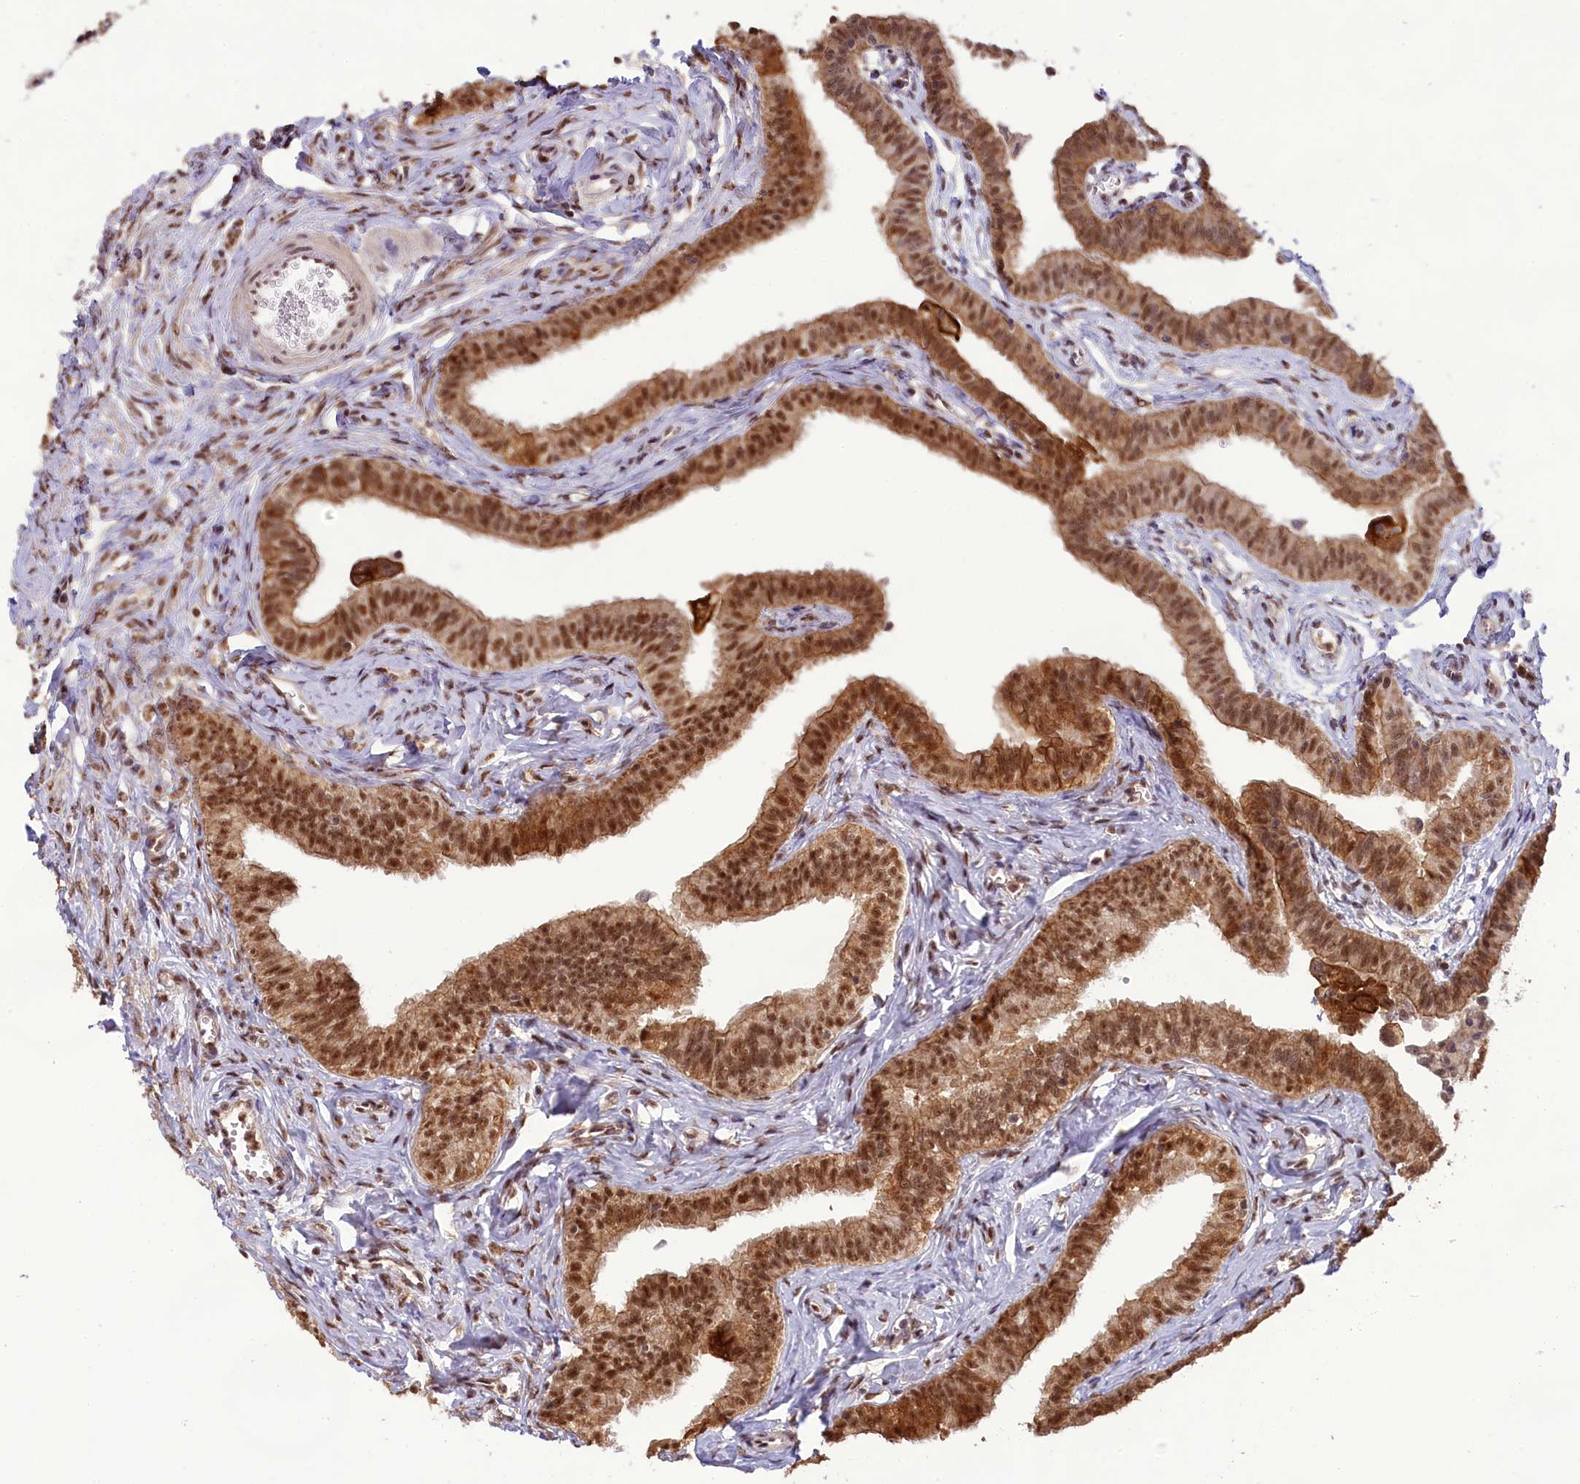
{"staining": {"intensity": "strong", "quantity": ">75%", "location": "cytoplasmic/membranous,nuclear"}, "tissue": "fallopian tube", "cell_type": "Glandular cells", "image_type": "normal", "snomed": [{"axis": "morphology", "description": "Normal tissue, NOS"}, {"axis": "morphology", "description": "Carcinoma, NOS"}, {"axis": "topography", "description": "Fallopian tube"}, {"axis": "topography", "description": "Ovary"}], "caption": "Fallopian tube stained with DAB (3,3'-diaminobenzidine) immunohistochemistry exhibits high levels of strong cytoplasmic/membranous,nuclear positivity in approximately >75% of glandular cells.", "gene": "CARD8", "patient": {"sex": "female", "age": 59}}